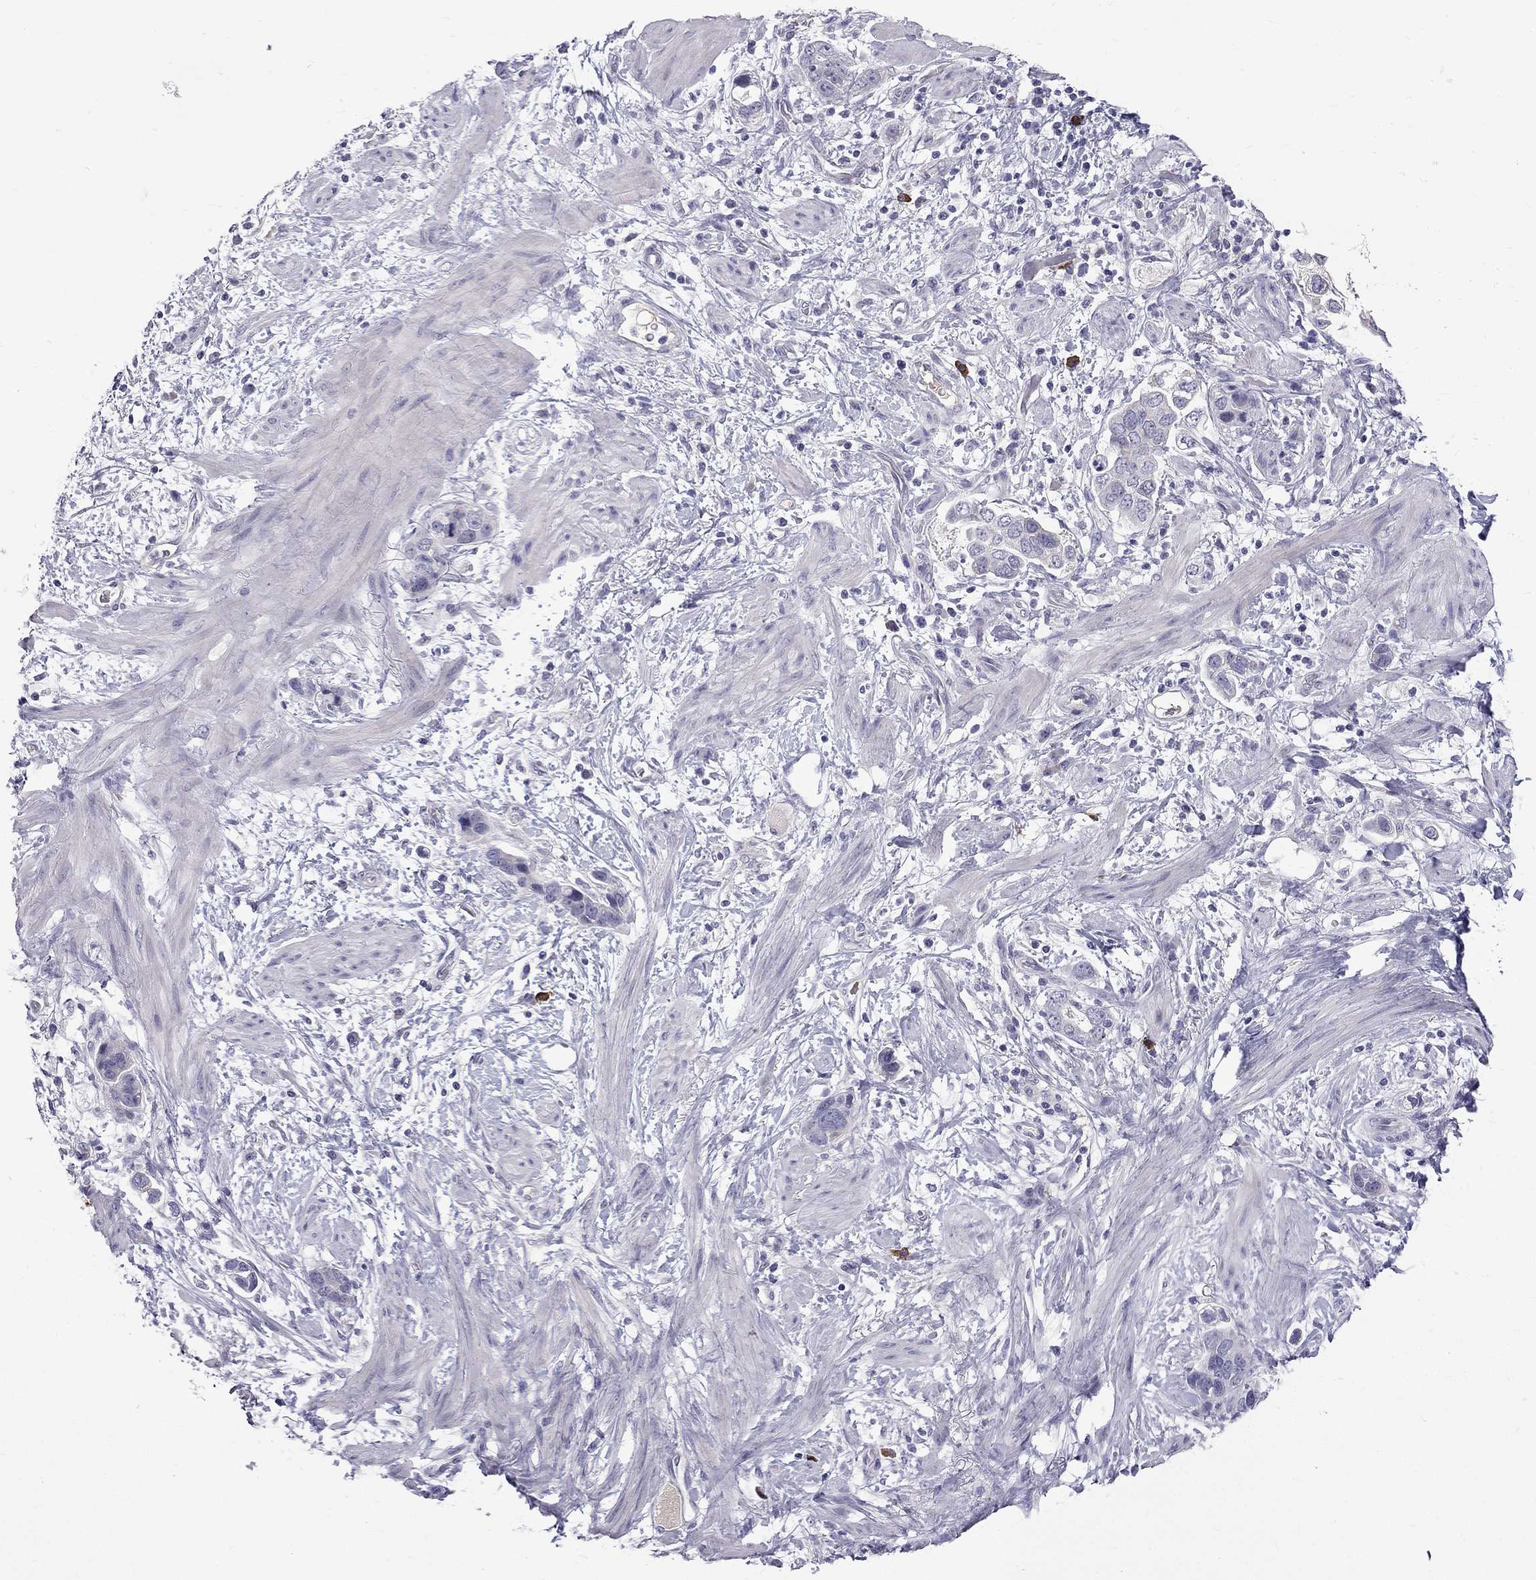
{"staining": {"intensity": "negative", "quantity": "none", "location": "none"}, "tissue": "stomach cancer", "cell_type": "Tumor cells", "image_type": "cancer", "snomed": [{"axis": "morphology", "description": "Adenocarcinoma, NOS"}, {"axis": "topography", "description": "Stomach, lower"}], "caption": "Adenocarcinoma (stomach) was stained to show a protein in brown. There is no significant positivity in tumor cells.", "gene": "RTL9", "patient": {"sex": "female", "age": 93}}